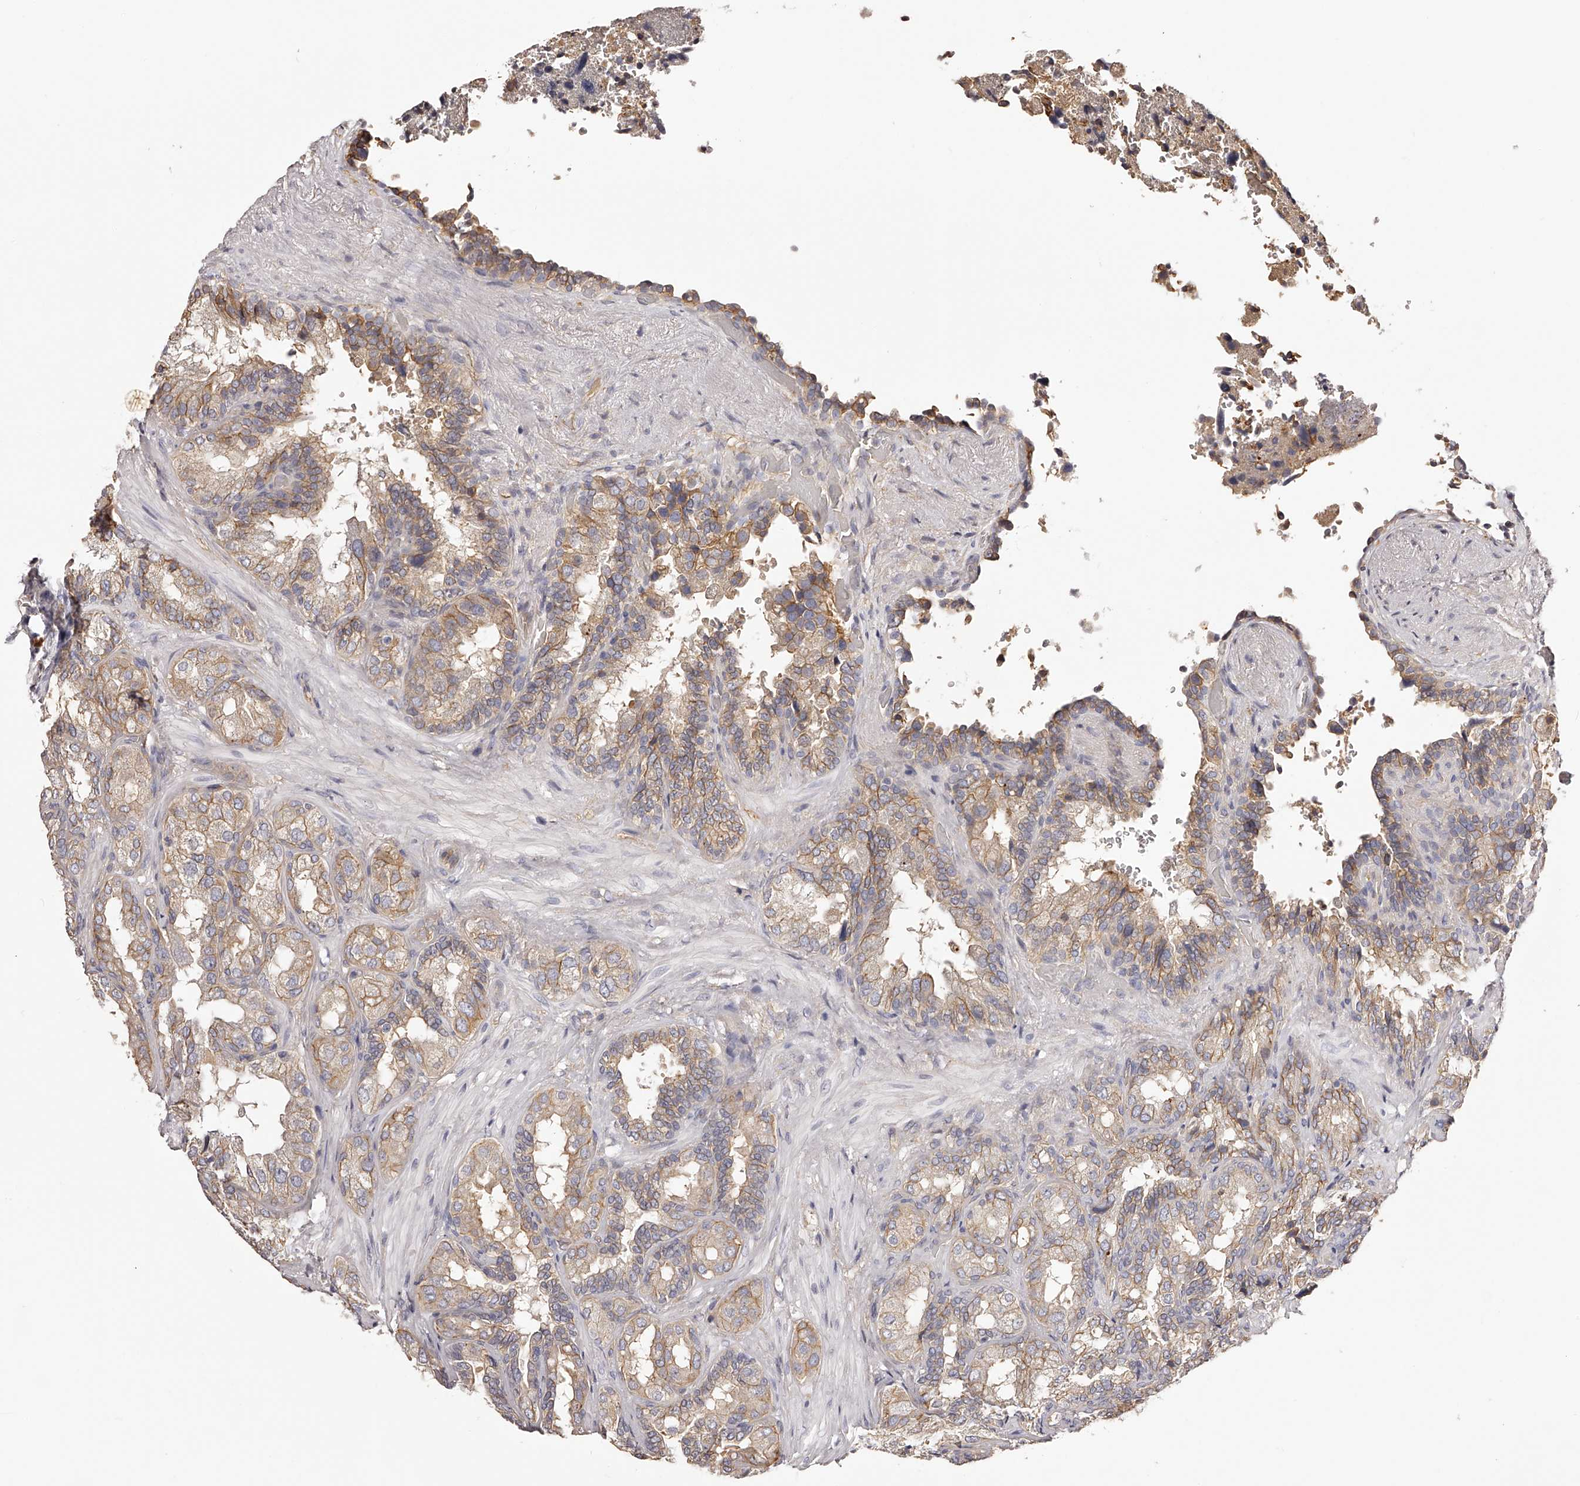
{"staining": {"intensity": "moderate", "quantity": "25%-75%", "location": "cytoplasmic/membranous"}, "tissue": "seminal vesicle", "cell_type": "Glandular cells", "image_type": "normal", "snomed": [{"axis": "morphology", "description": "Normal tissue, NOS"}, {"axis": "topography", "description": "Seminal veicle"}, {"axis": "topography", "description": "Peripheral nerve tissue"}], "caption": "IHC (DAB (3,3'-diaminobenzidine)) staining of benign human seminal vesicle reveals moderate cytoplasmic/membranous protein staining in about 25%-75% of glandular cells. (Brightfield microscopy of DAB IHC at high magnification).", "gene": "LTV1", "patient": {"sex": "male", "age": 63}}